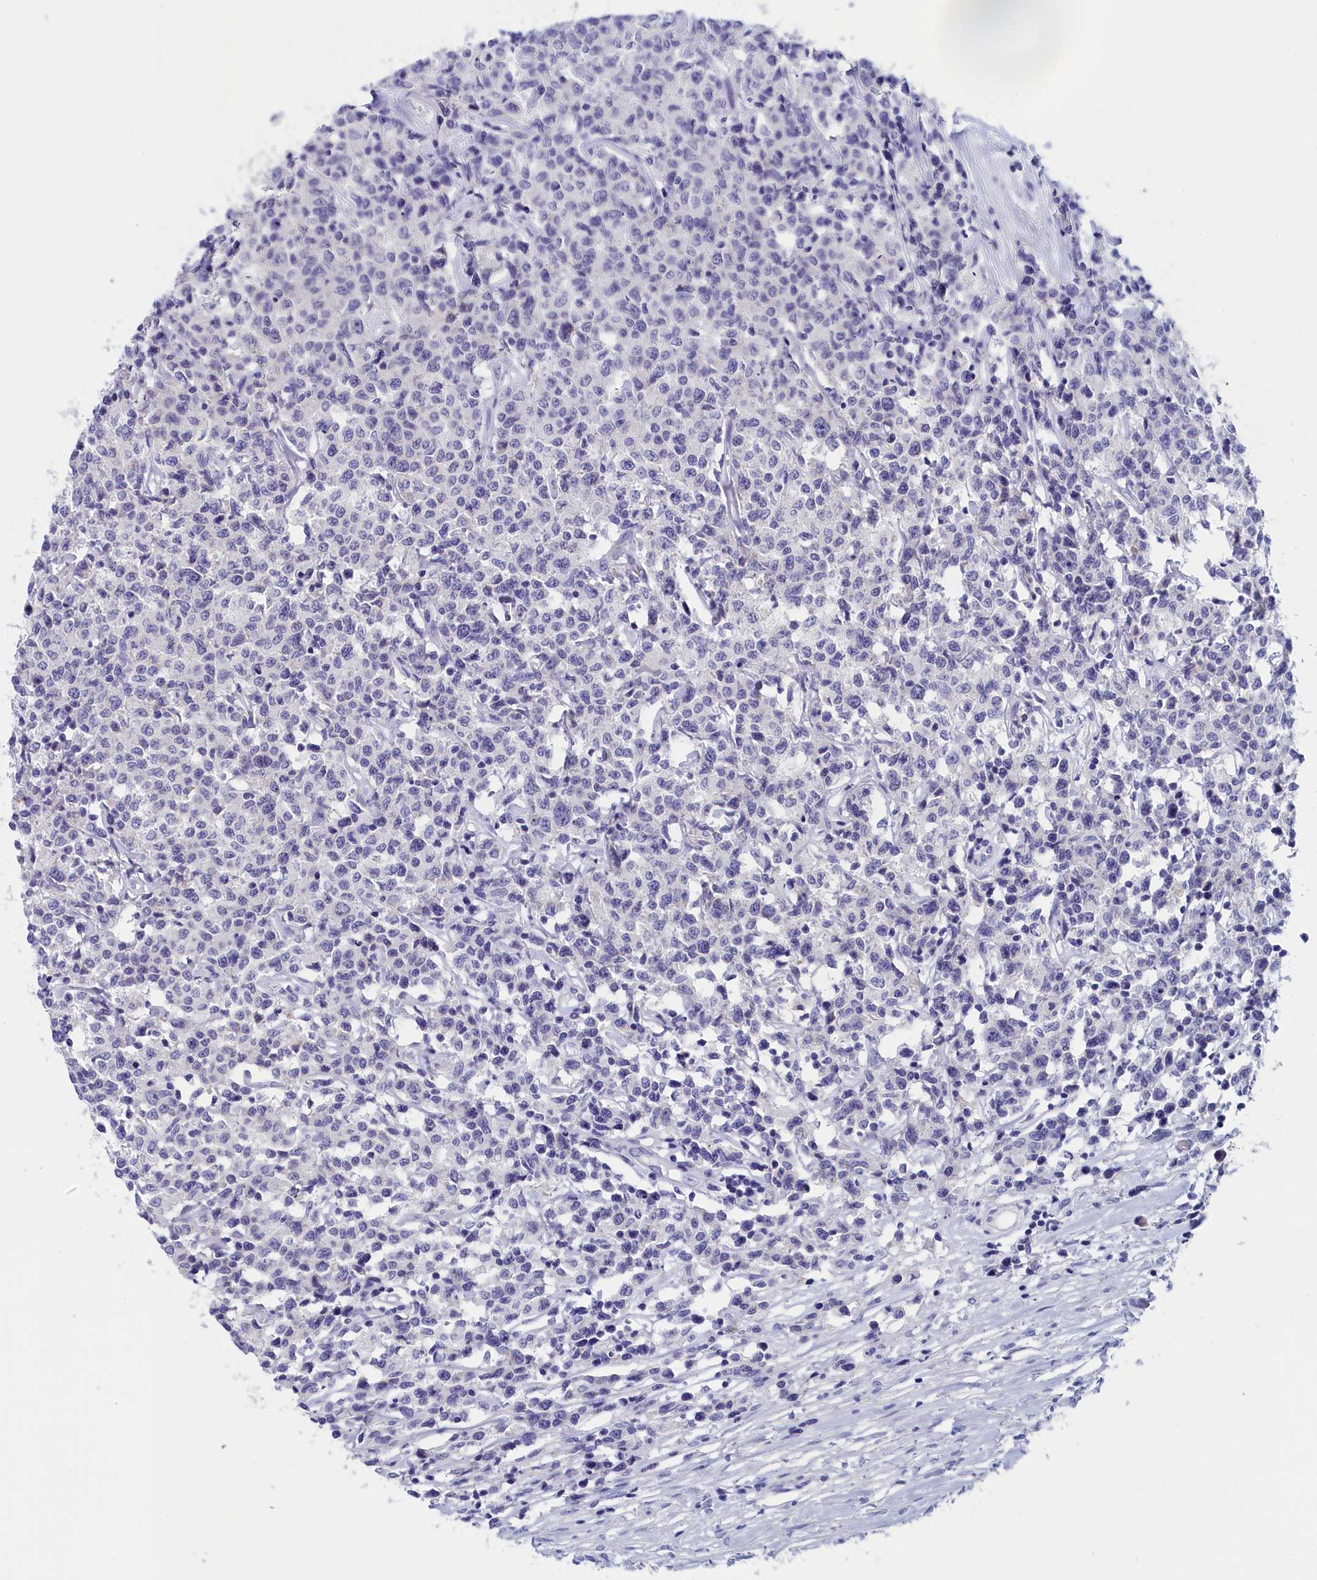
{"staining": {"intensity": "negative", "quantity": "none", "location": "none"}, "tissue": "lymphoma", "cell_type": "Tumor cells", "image_type": "cancer", "snomed": [{"axis": "morphology", "description": "Malignant lymphoma, non-Hodgkin's type, Low grade"}, {"axis": "topography", "description": "Small intestine"}], "caption": "Immunohistochemistry (IHC) histopathology image of malignant lymphoma, non-Hodgkin's type (low-grade) stained for a protein (brown), which displays no expression in tumor cells.", "gene": "ANKRD2", "patient": {"sex": "female", "age": 59}}